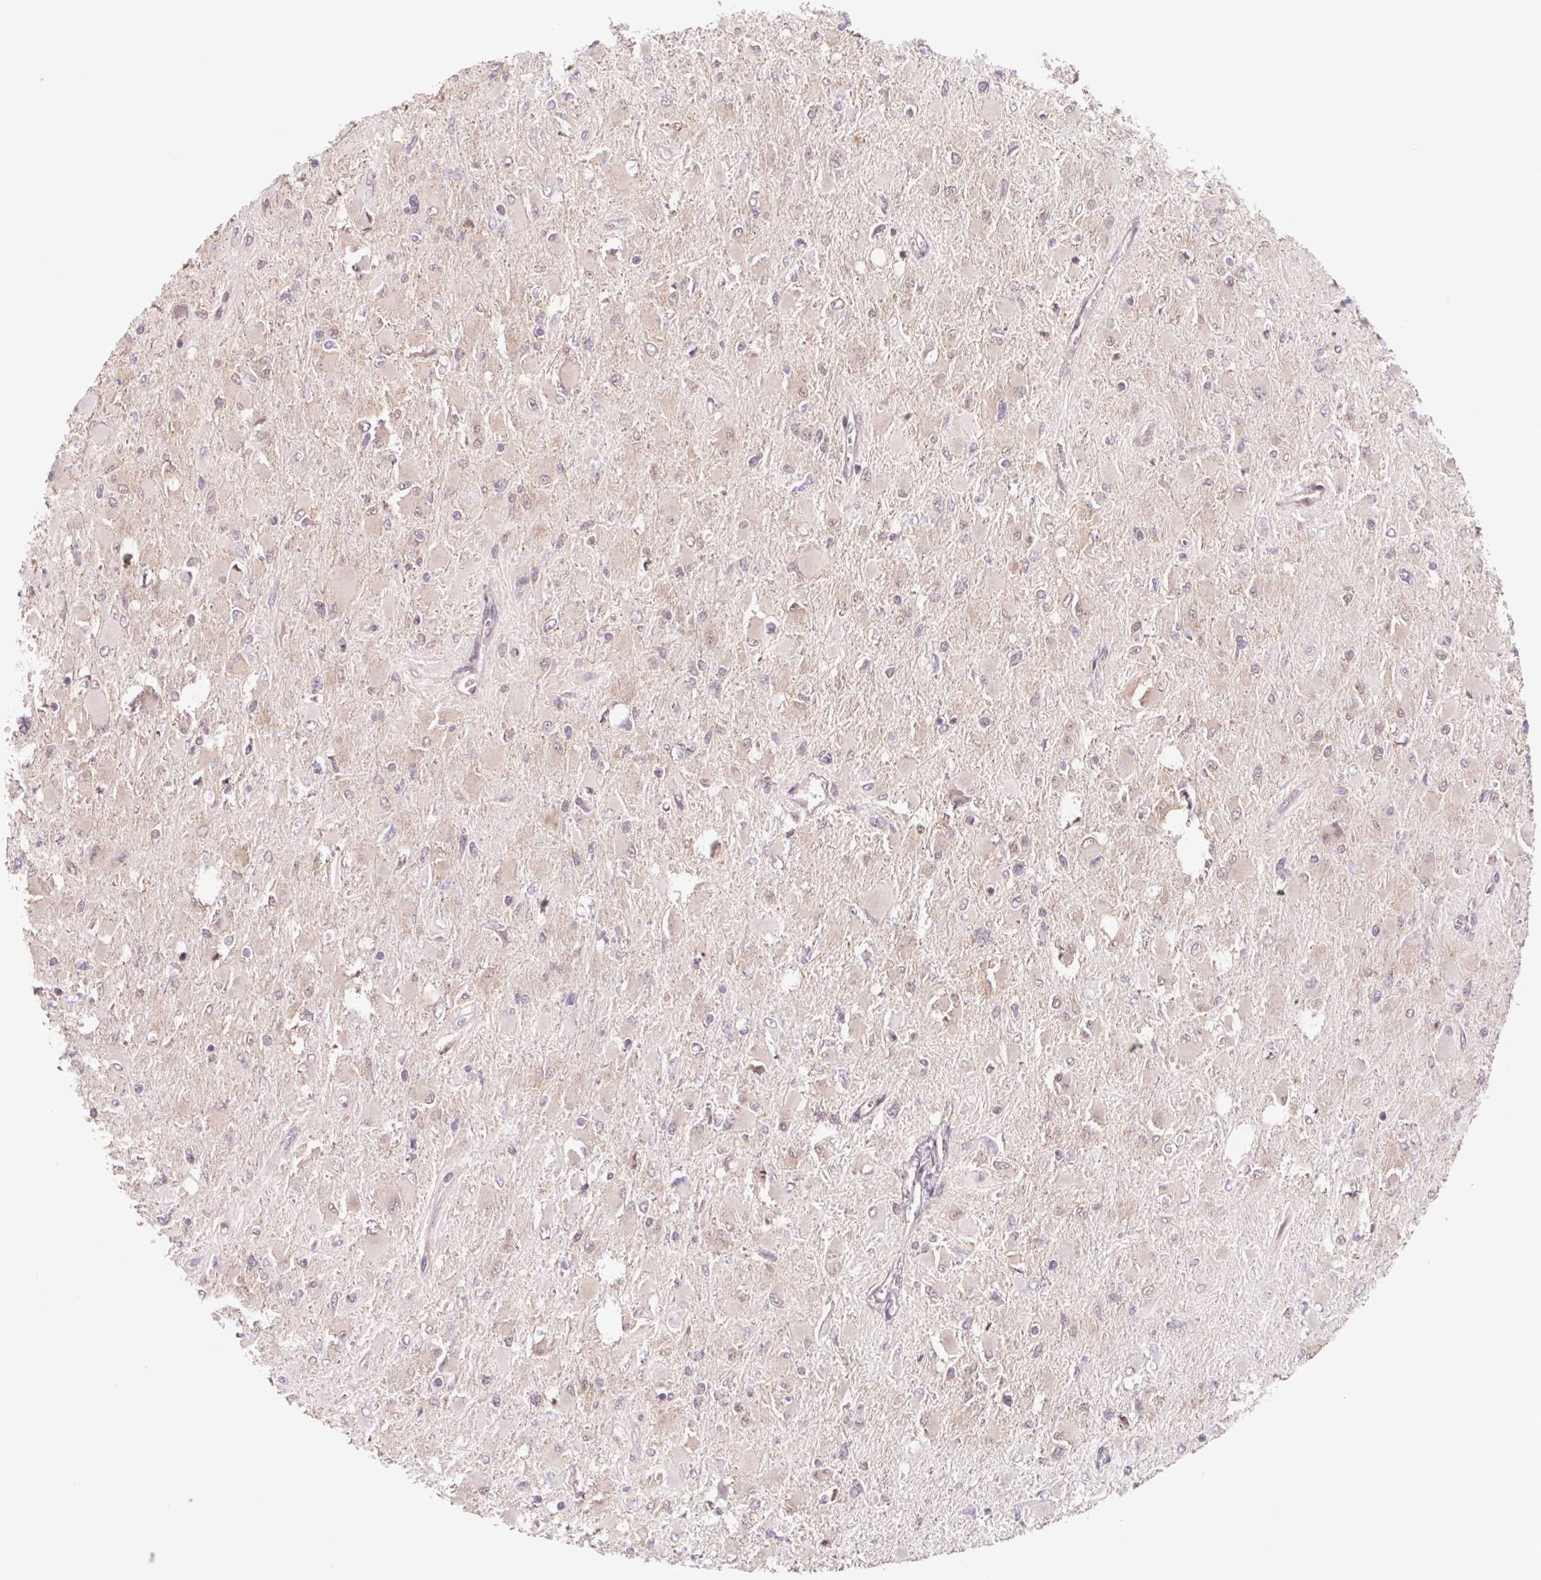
{"staining": {"intensity": "weak", "quantity": "25%-75%", "location": "cytoplasmic/membranous"}, "tissue": "glioma", "cell_type": "Tumor cells", "image_type": "cancer", "snomed": [{"axis": "morphology", "description": "Glioma, malignant, High grade"}, {"axis": "topography", "description": "Cerebral cortex"}], "caption": "This is an image of IHC staining of glioma, which shows weak positivity in the cytoplasmic/membranous of tumor cells.", "gene": "HFE", "patient": {"sex": "female", "age": 36}}